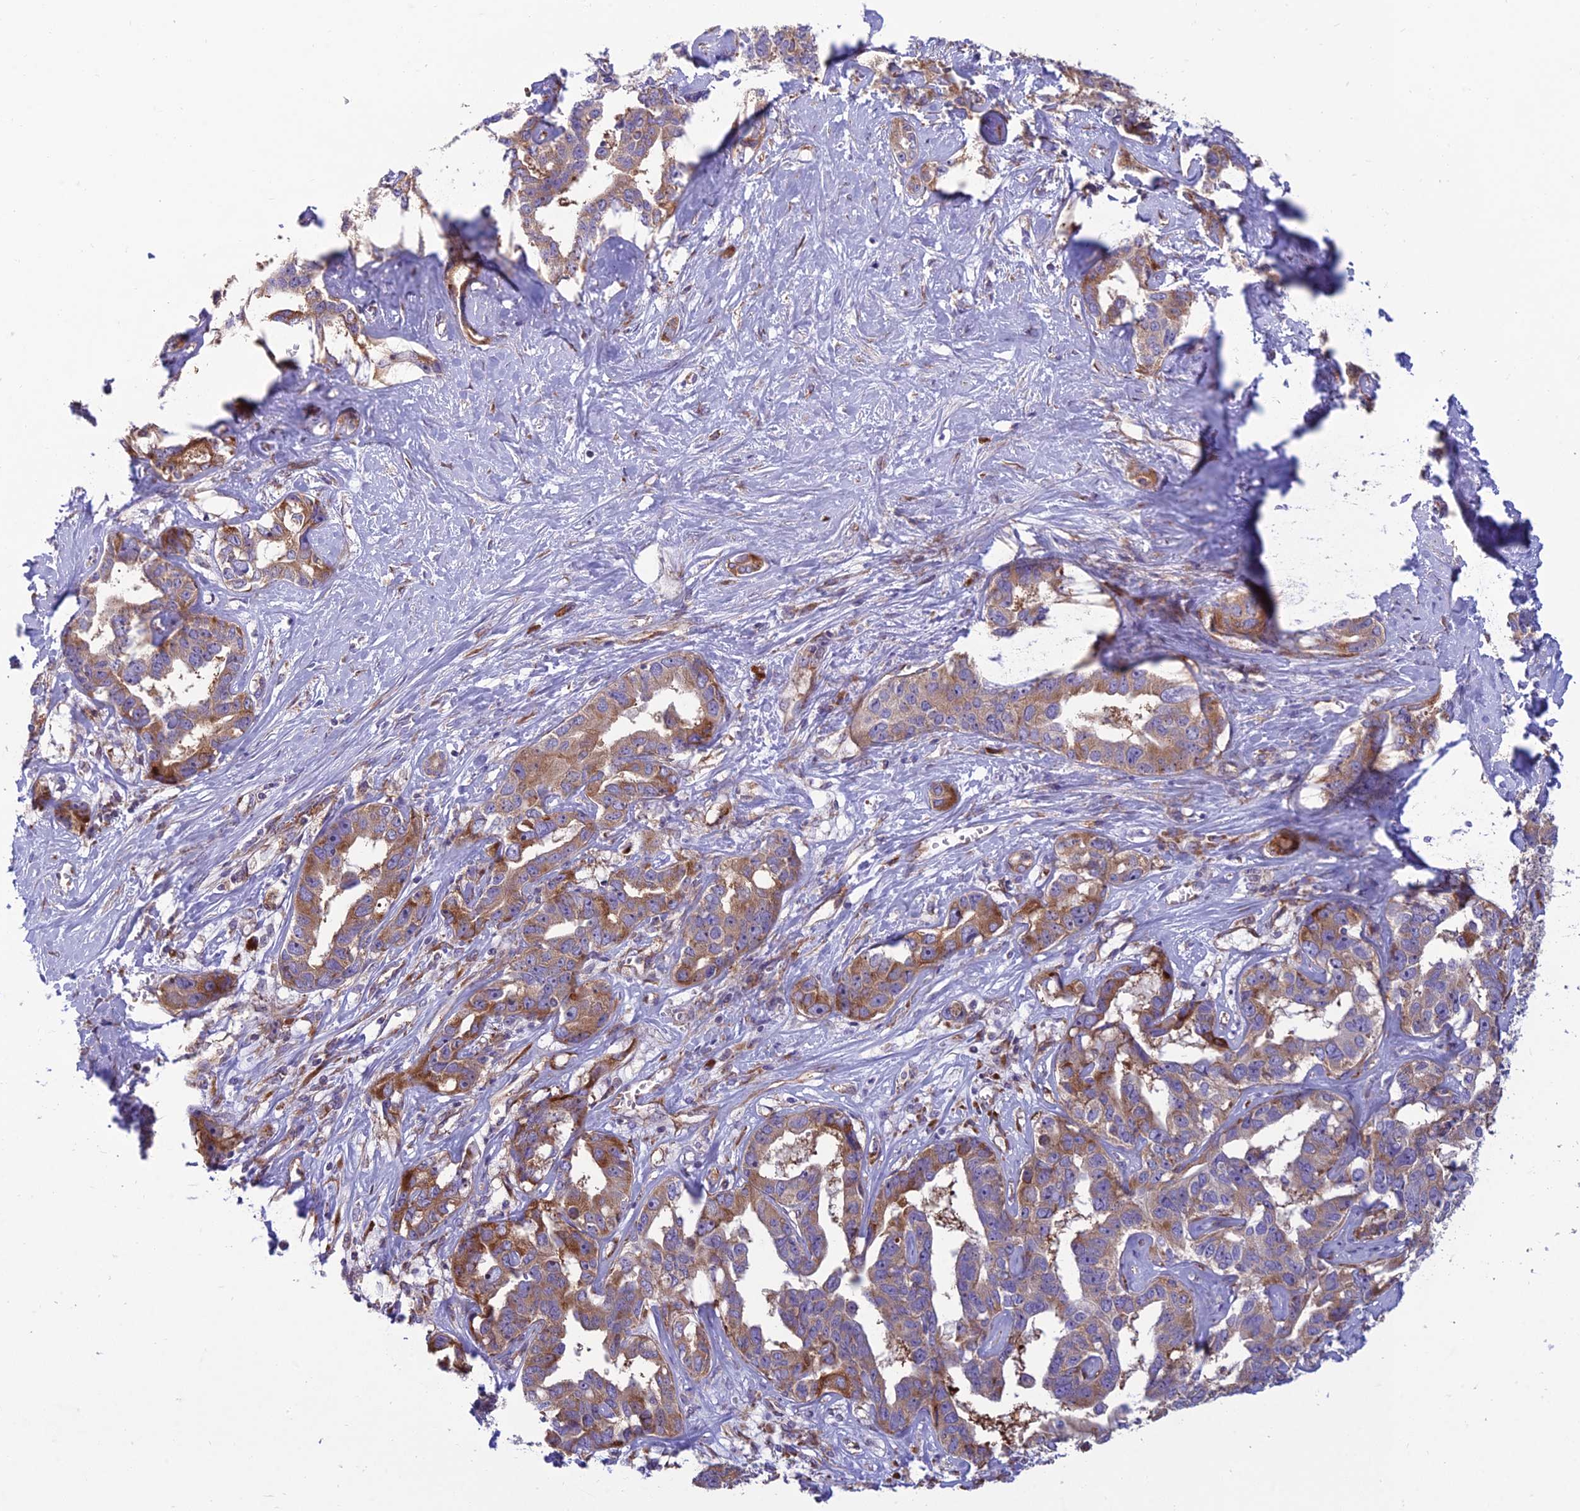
{"staining": {"intensity": "moderate", "quantity": "25%-75%", "location": "cytoplasmic/membranous"}, "tissue": "liver cancer", "cell_type": "Tumor cells", "image_type": "cancer", "snomed": [{"axis": "morphology", "description": "Cholangiocarcinoma"}, {"axis": "topography", "description": "Liver"}], "caption": "Human liver cancer (cholangiocarcinoma) stained for a protein (brown) displays moderate cytoplasmic/membranous positive positivity in approximately 25%-75% of tumor cells.", "gene": "RPL17-C18orf32", "patient": {"sex": "male", "age": 59}}